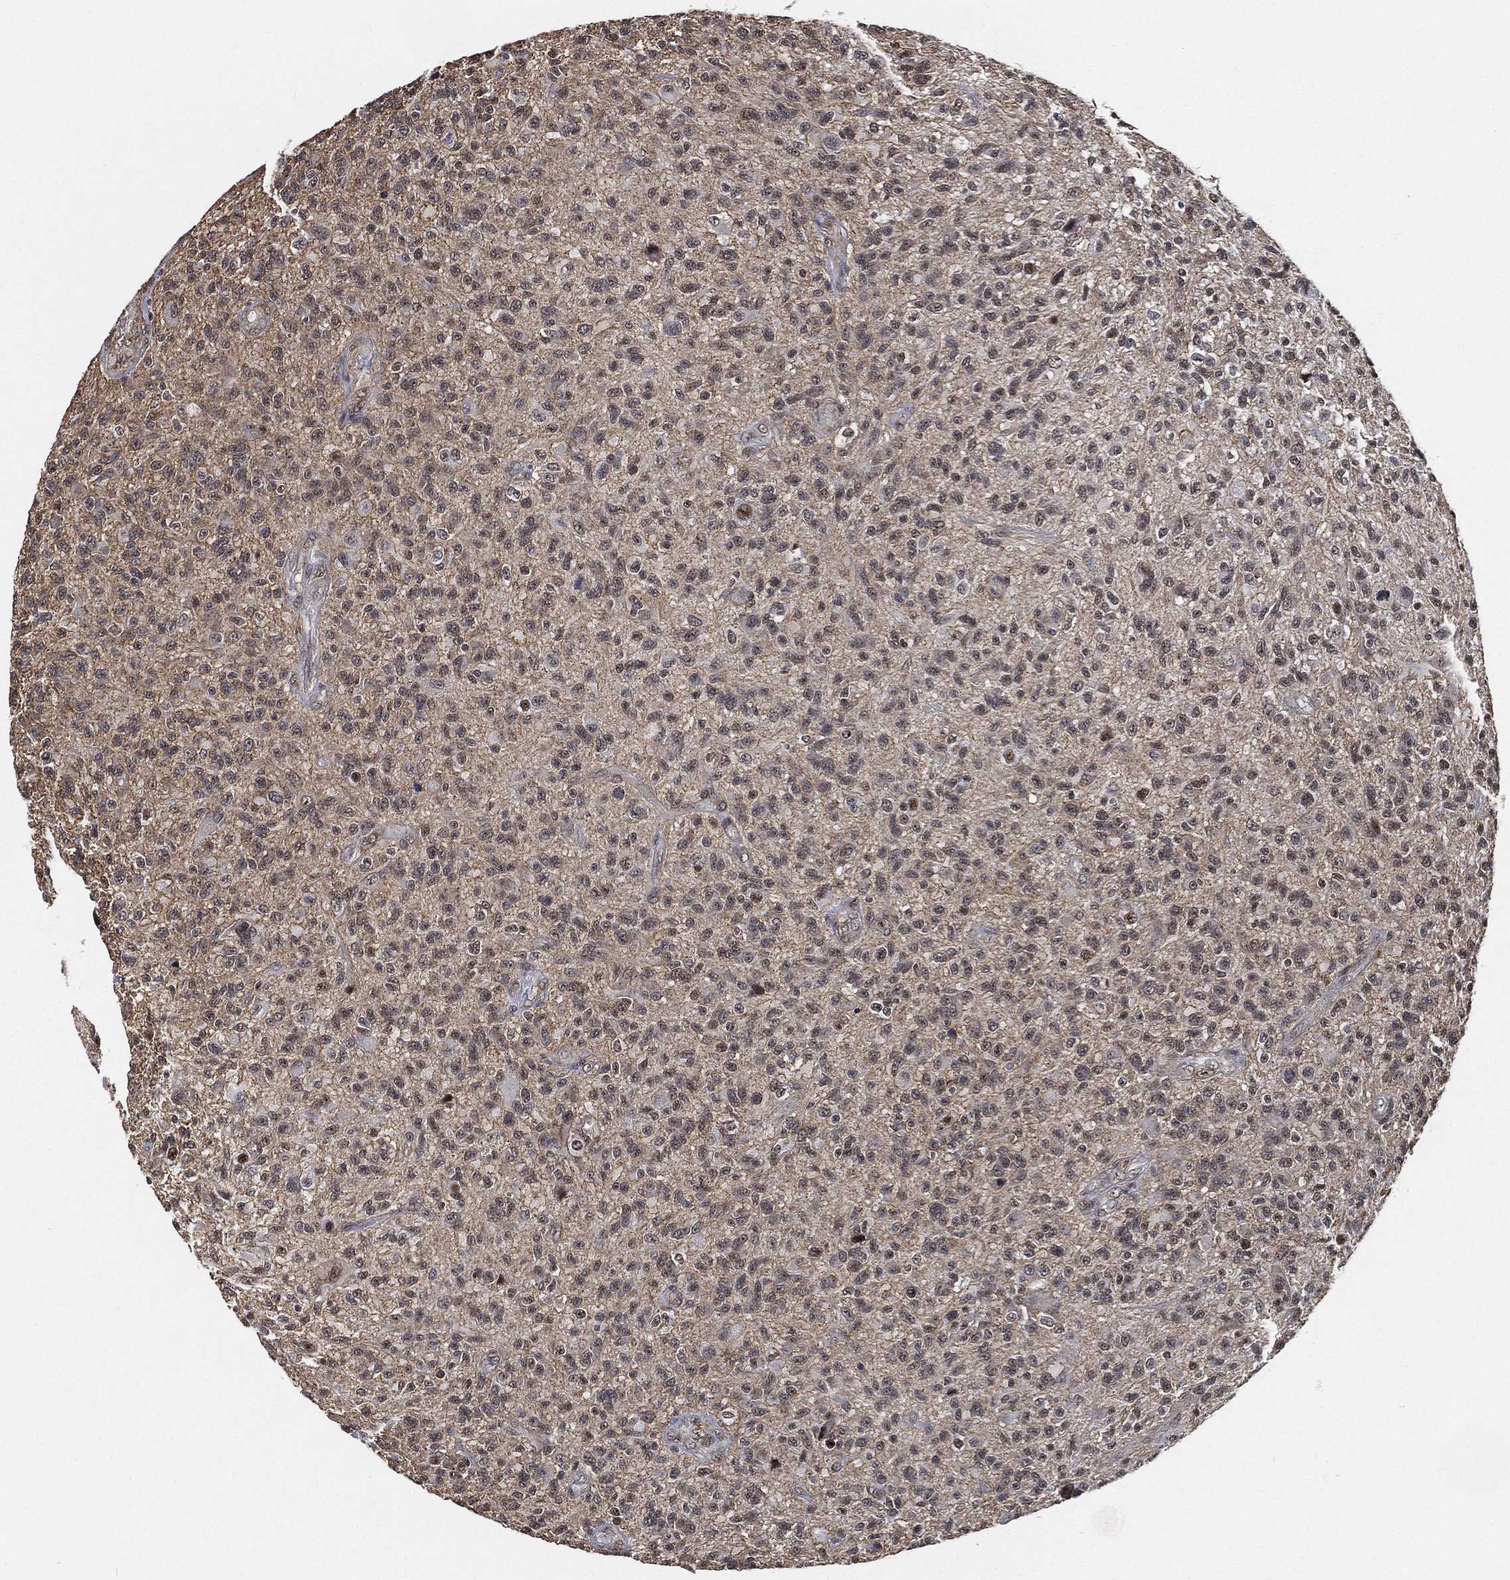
{"staining": {"intensity": "moderate", "quantity": "<25%", "location": "cytoplasmic/membranous,nuclear"}, "tissue": "glioma", "cell_type": "Tumor cells", "image_type": "cancer", "snomed": [{"axis": "morphology", "description": "Glioma, malignant, High grade"}, {"axis": "topography", "description": "Brain"}], "caption": "High-magnification brightfield microscopy of malignant high-grade glioma stained with DAB (brown) and counterstained with hematoxylin (blue). tumor cells exhibit moderate cytoplasmic/membranous and nuclear positivity is identified in about<25% of cells.", "gene": "RSRC2", "patient": {"sex": "male", "age": 47}}